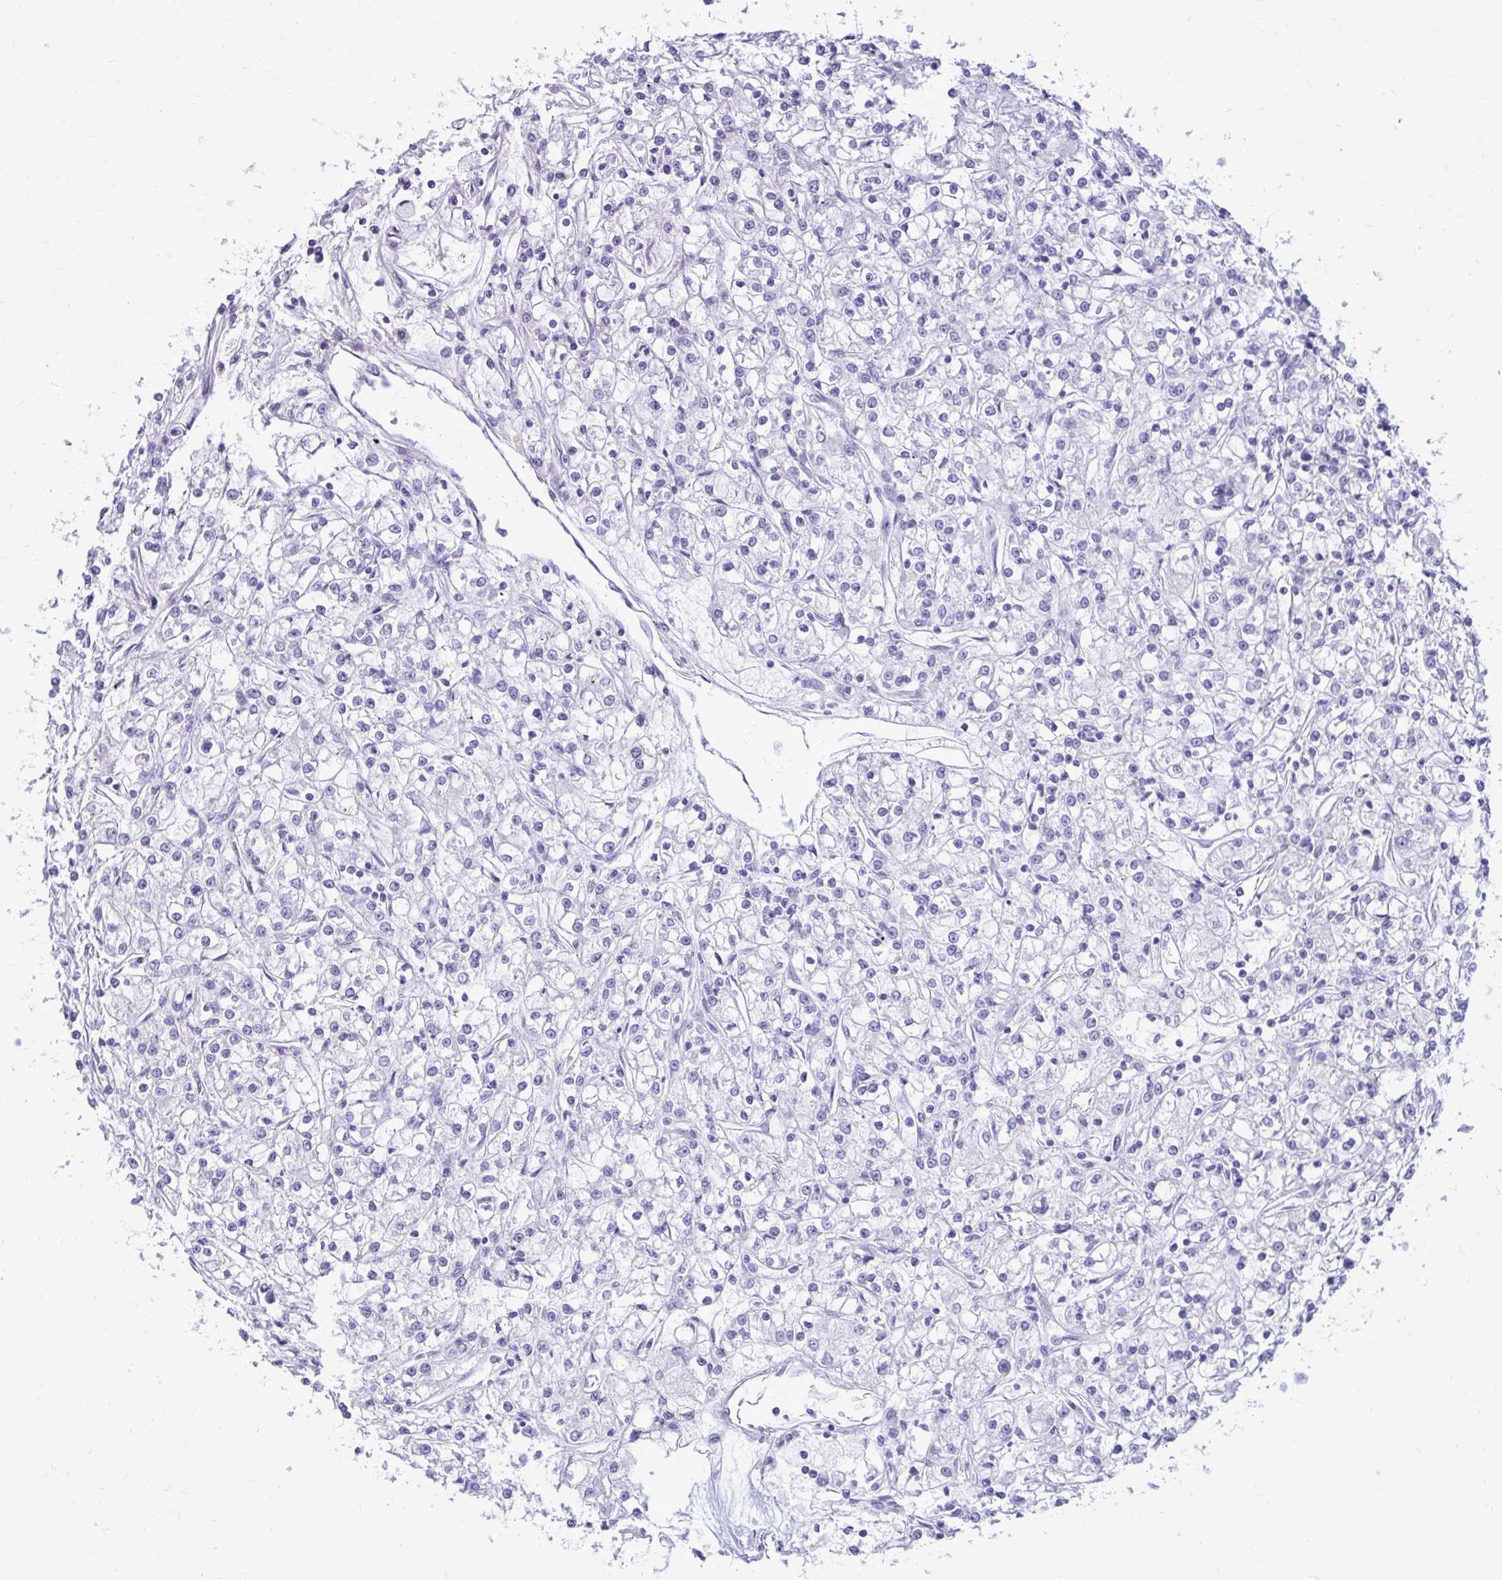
{"staining": {"intensity": "negative", "quantity": "none", "location": "none"}, "tissue": "renal cancer", "cell_type": "Tumor cells", "image_type": "cancer", "snomed": [{"axis": "morphology", "description": "Adenocarcinoma, NOS"}, {"axis": "topography", "description": "Kidney"}], "caption": "Micrograph shows no protein positivity in tumor cells of adenocarcinoma (renal) tissue. (DAB (3,3'-diaminobenzidine) immunohistochemistry with hematoxylin counter stain).", "gene": "OR10R2", "patient": {"sex": "female", "age": 59}}